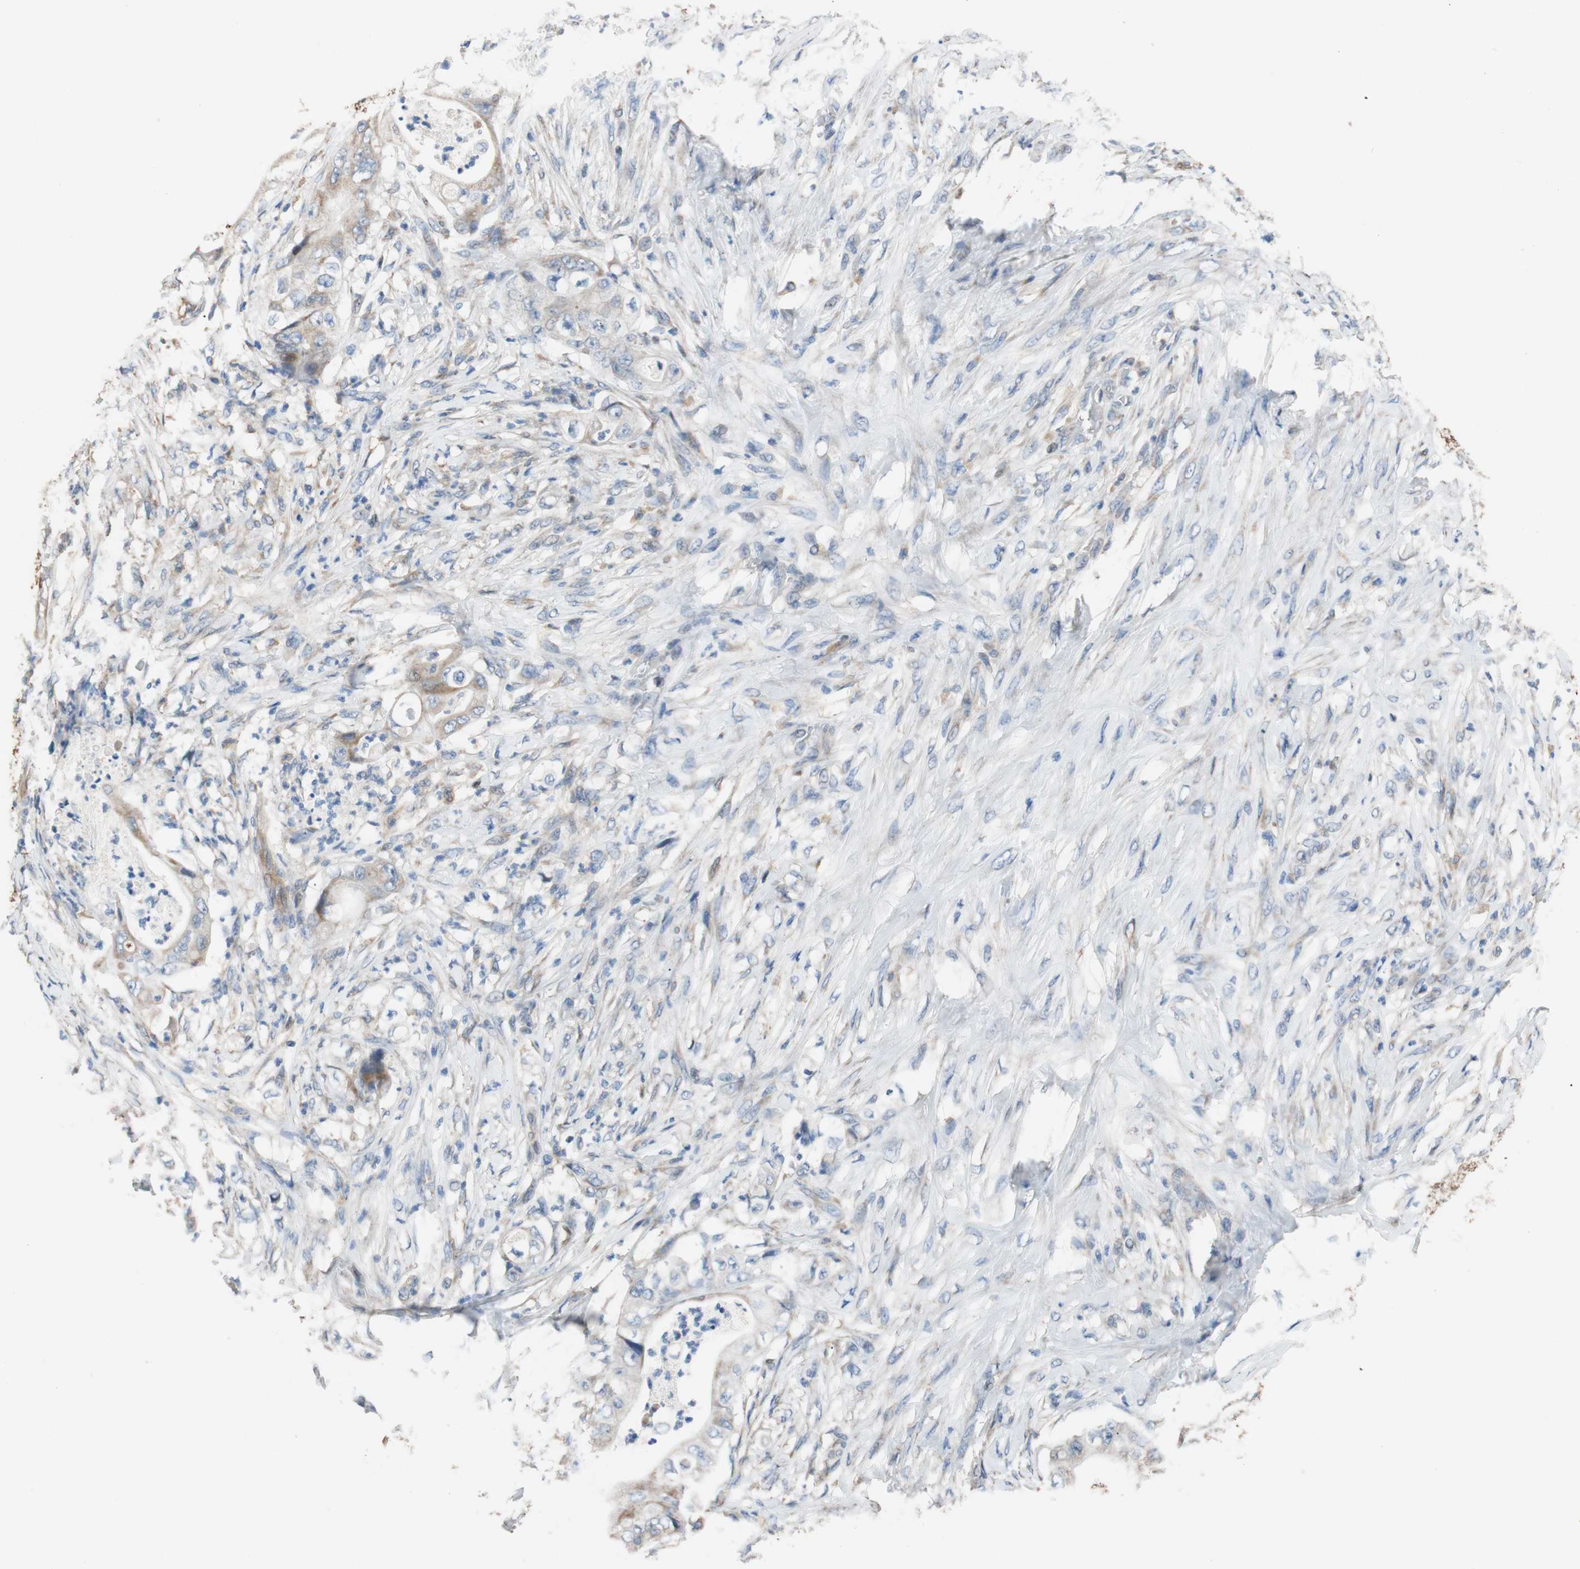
{"staining": {"intensity": "moderate", "quantity": "25%-75%", "location": "cytoplasmic/membranous"}, "tissue": "stomach cancer", "cell_type": "Tumor cells", "image_type": "cancer", "snomed": [{"axis": "morphology", "description": "Adenocarcinoma, NOS"}, {"axis": "topography", "description": "Stomach"}], "caption": "Protein expression analysis of human stomach adenocarcinoma reveals moderate cytoplasmic/membranous positivity in about 25%-75% of tumor cells.", "gene": "ALDH1A2", "patient": {"sex": "female", "age": 73}}